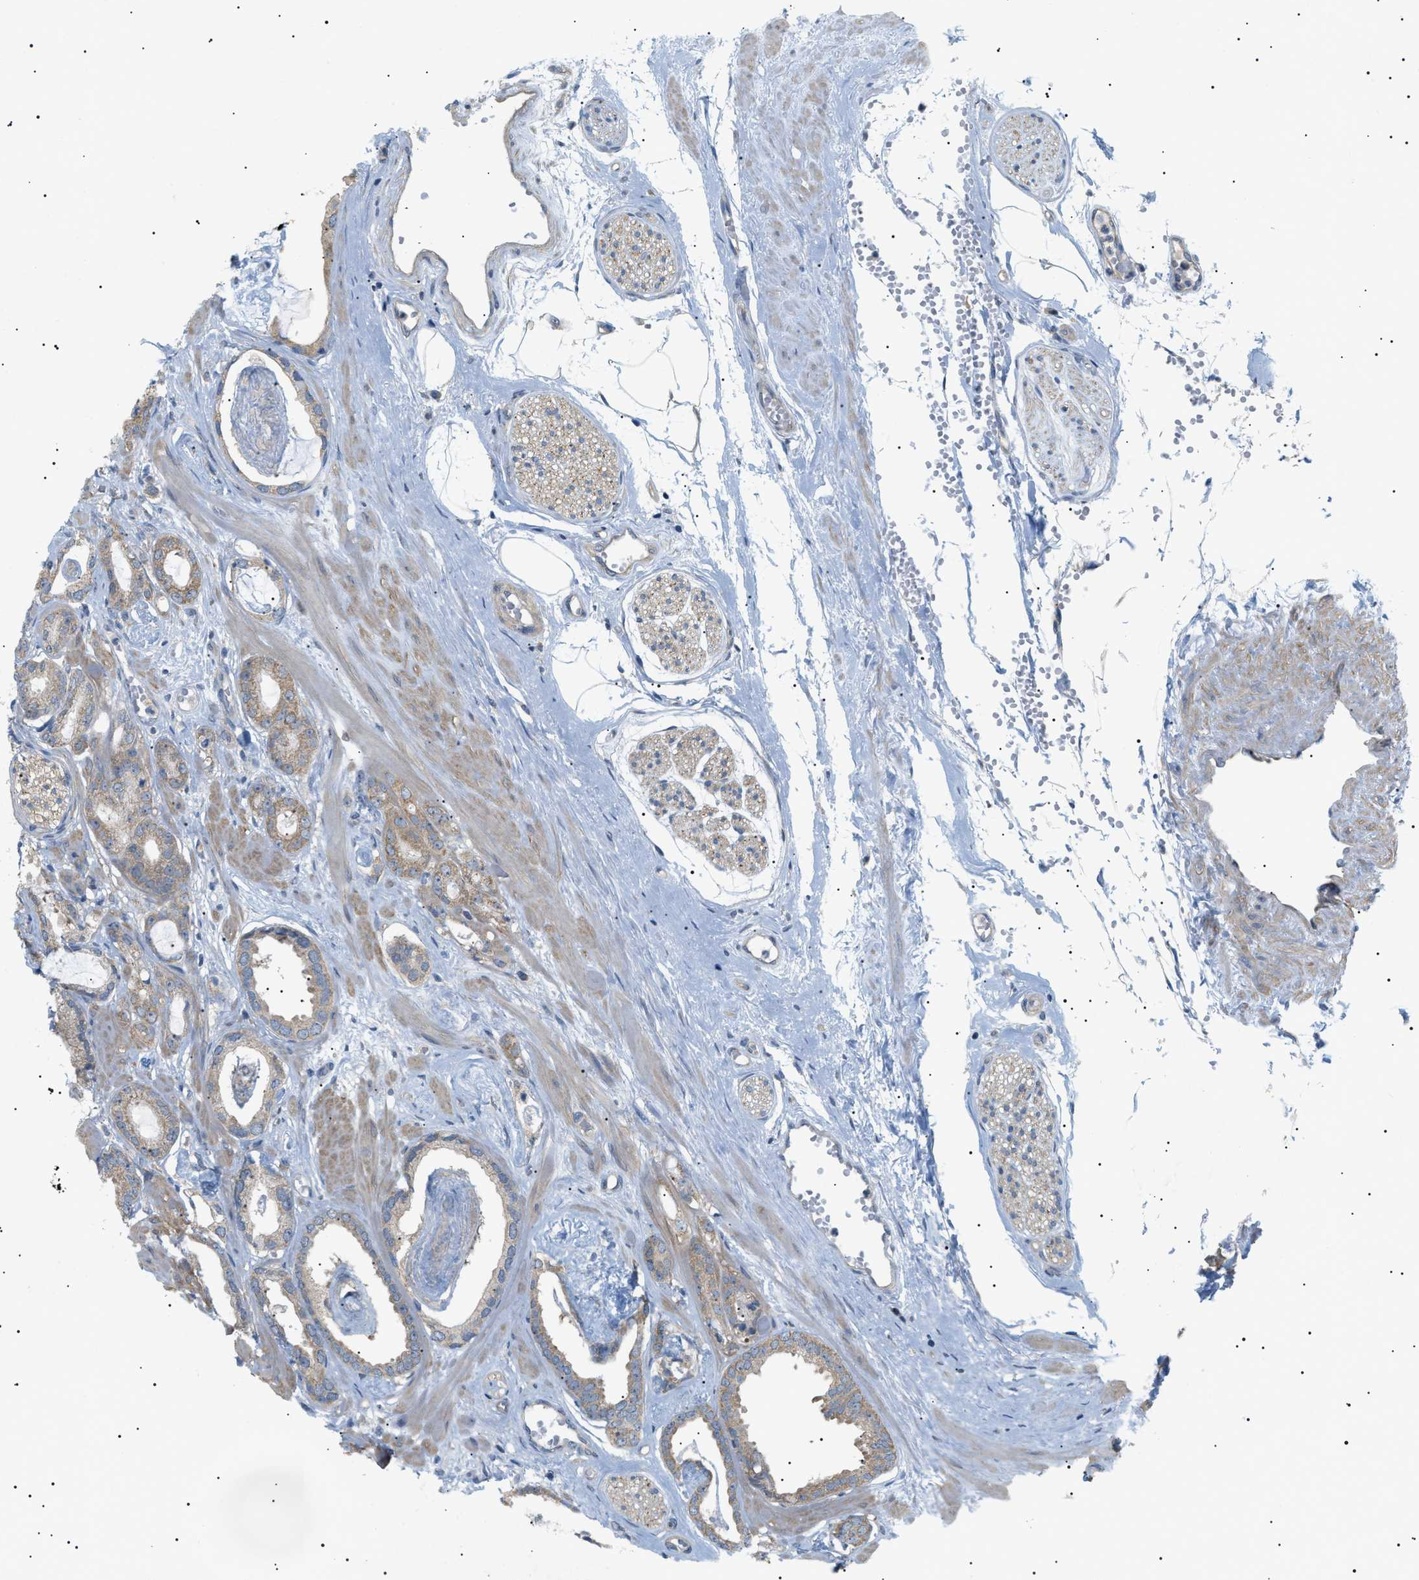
{"staining": {"intensity": "weak", "quantity": ">75%", "location": "cytoplasmic/membranous"}, "tissue": "prostate cancer", "cell_type": "Tumor cells", "image_type": "cancer", "snomed": [{"axis": "morphology", "description": "Adenocarcinoma, Low grade"}, {"axis": "topography", "description": "Prostate"}], "caption": "Human low-grade adenocarcinoma (prostate) stained for a protein (brown) displays weak cytoplasmic/membranous positive expression in about >75% of tumor cells.", "gene": "IRS2", "patient": {"sex": "male", "age": 53}}